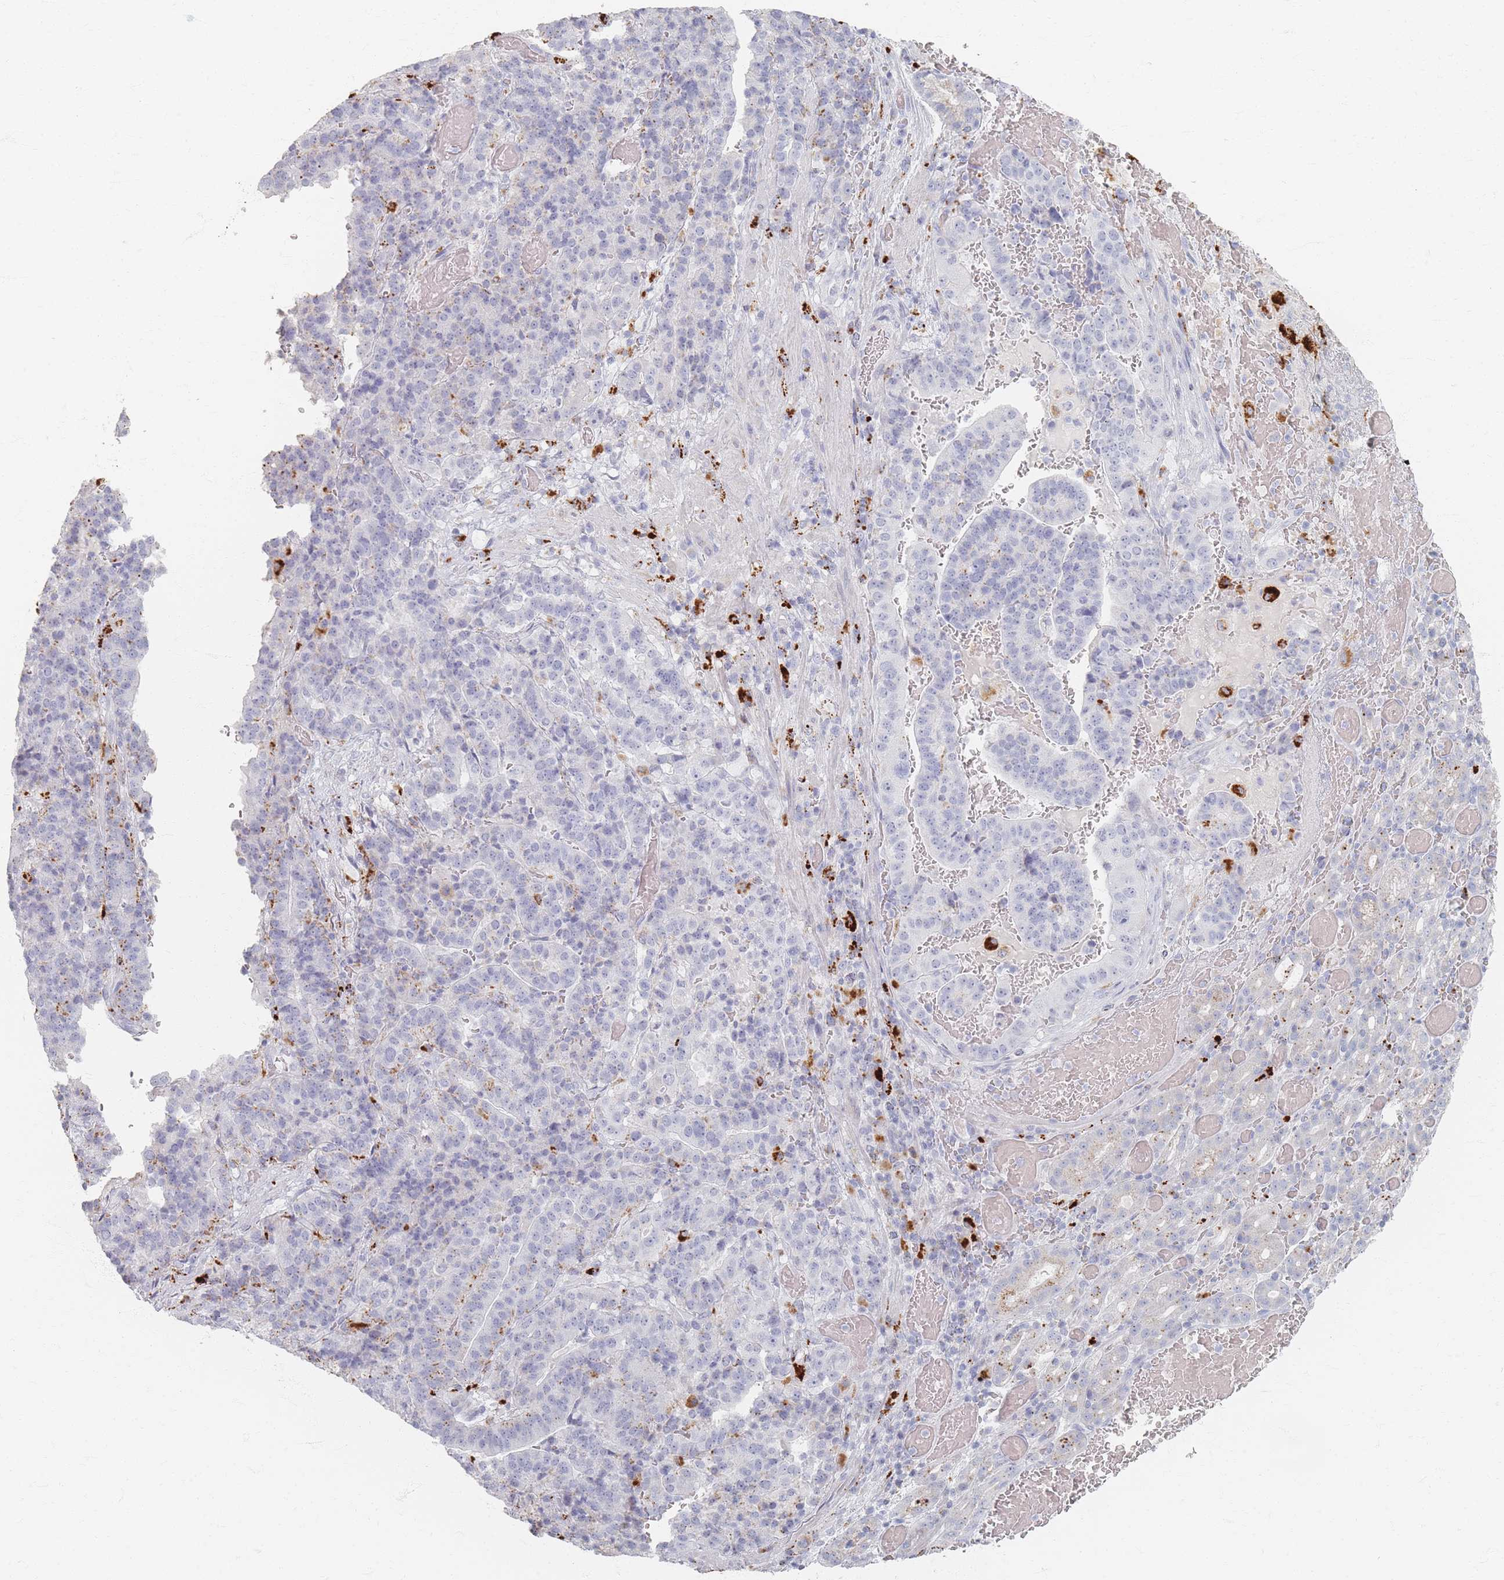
{"staining": {"intensity": "negative", "quantity": "none", "location": "none"}, "tissue": "stomach cancer", "cell_type": "Tumor cells", "image_type": "cancer", "snomed": [{"axis": "morphology", "description": "Adenocarcinoma, NOS"}, {"axis": "topography", "description": "Stomach"}], "caption": "This is an immunohistochemistry (IHC) histopathology image of adenocarcinoma (stomach). There is no staining in tumor cells.", "gene": "SLC2A11", "patient": {"sex": "male", "age": 48}}